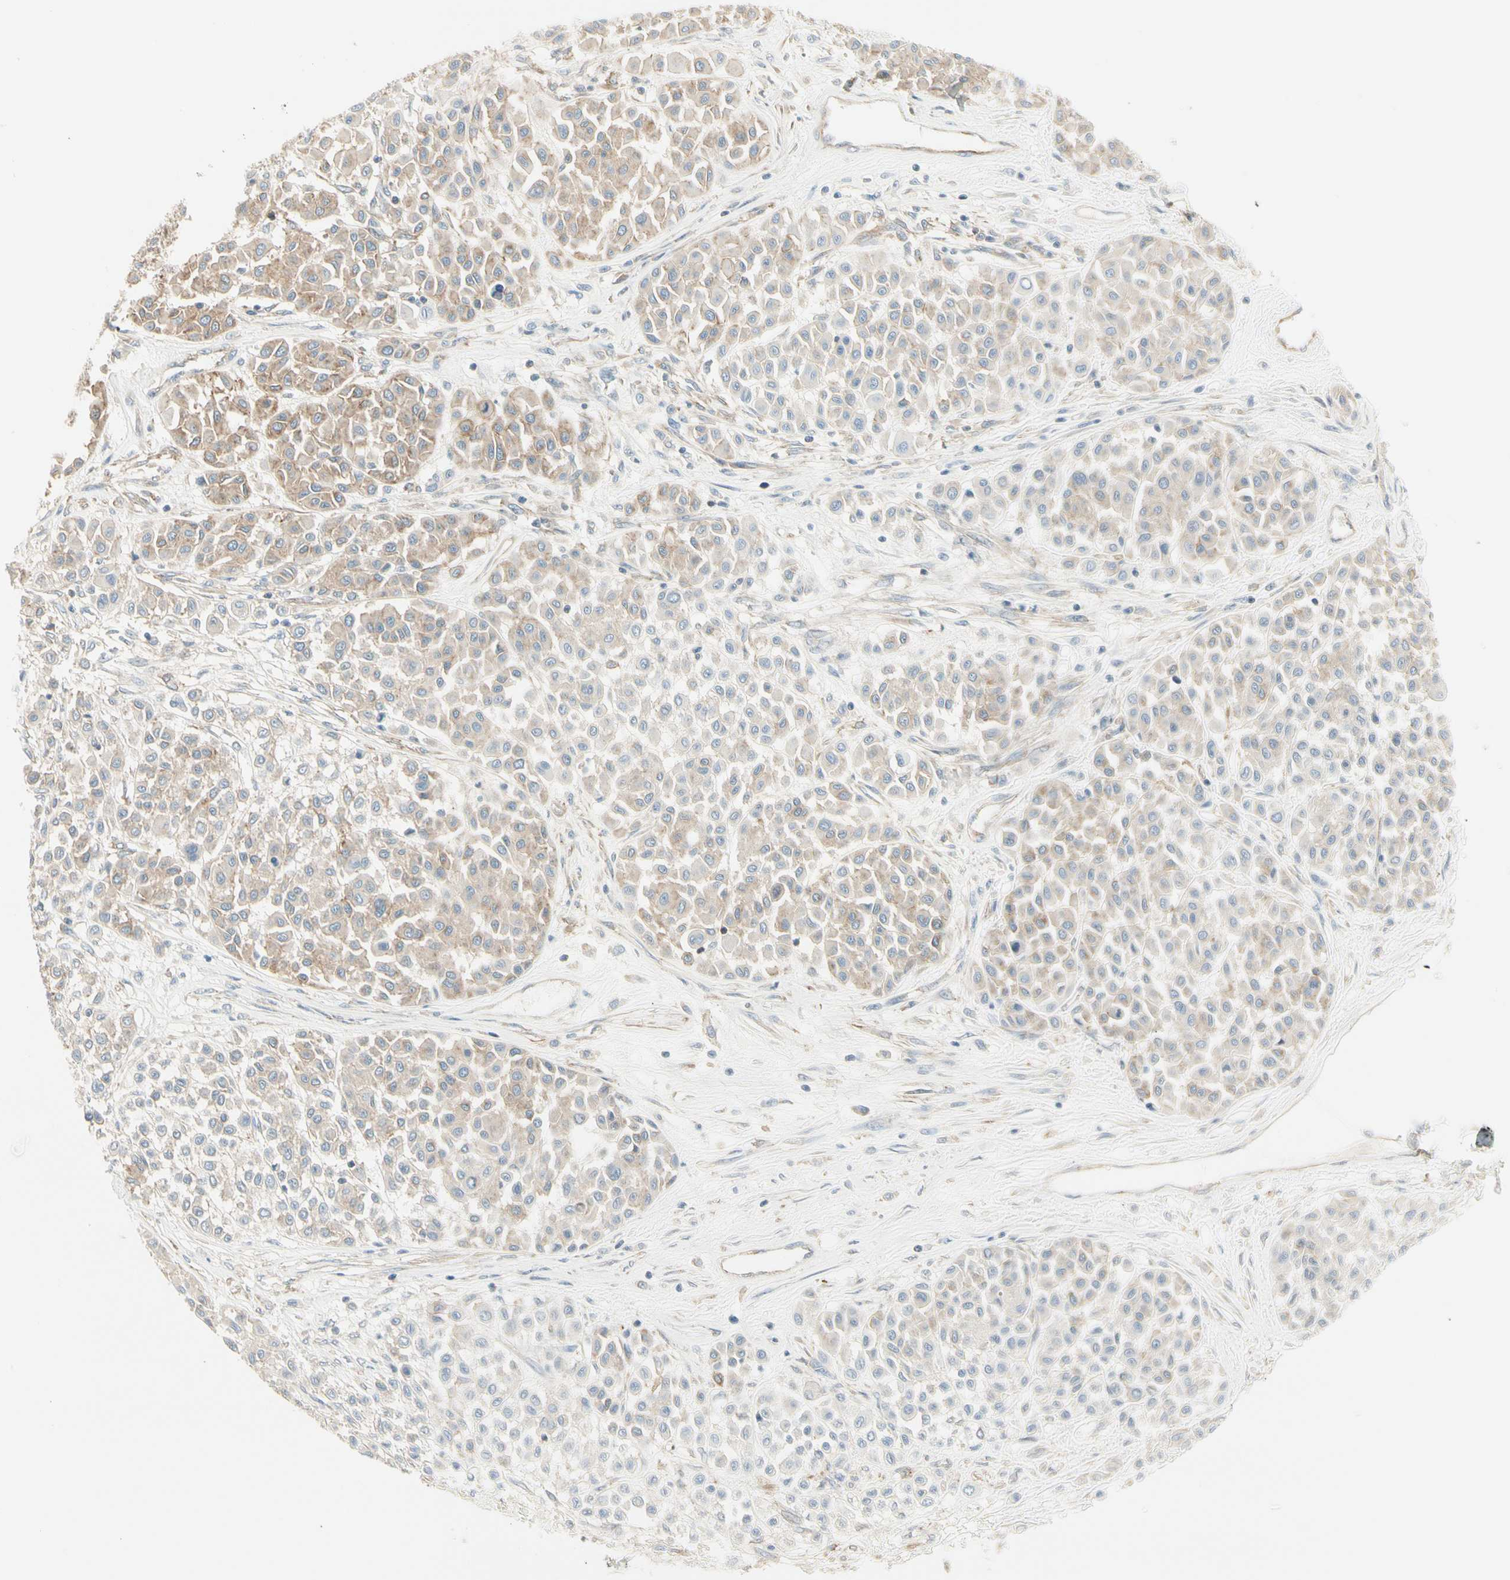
{"staining": {"intensity": "weak", "quantity": ">75%", "location": "cytoplasmic/membranous"}, "tissue": "melanoma", "cell_type": "Tumor cells", "image_type": "cancer", "snomed": [{"axis": "morphology", "description": "Malignant melanoma, Metastatic site"}, {"axis": "topography", "description": "Soft tissue"}], "caption": "Immunohistochemistry (IHC) of malignant melanoma (metastatic site) reveals low levels of weak cytoplasmic/membranous staining in about >75% of tumor cells.", "gene": "AGFG1", "patient": {"sex": "male", "age": 41}}